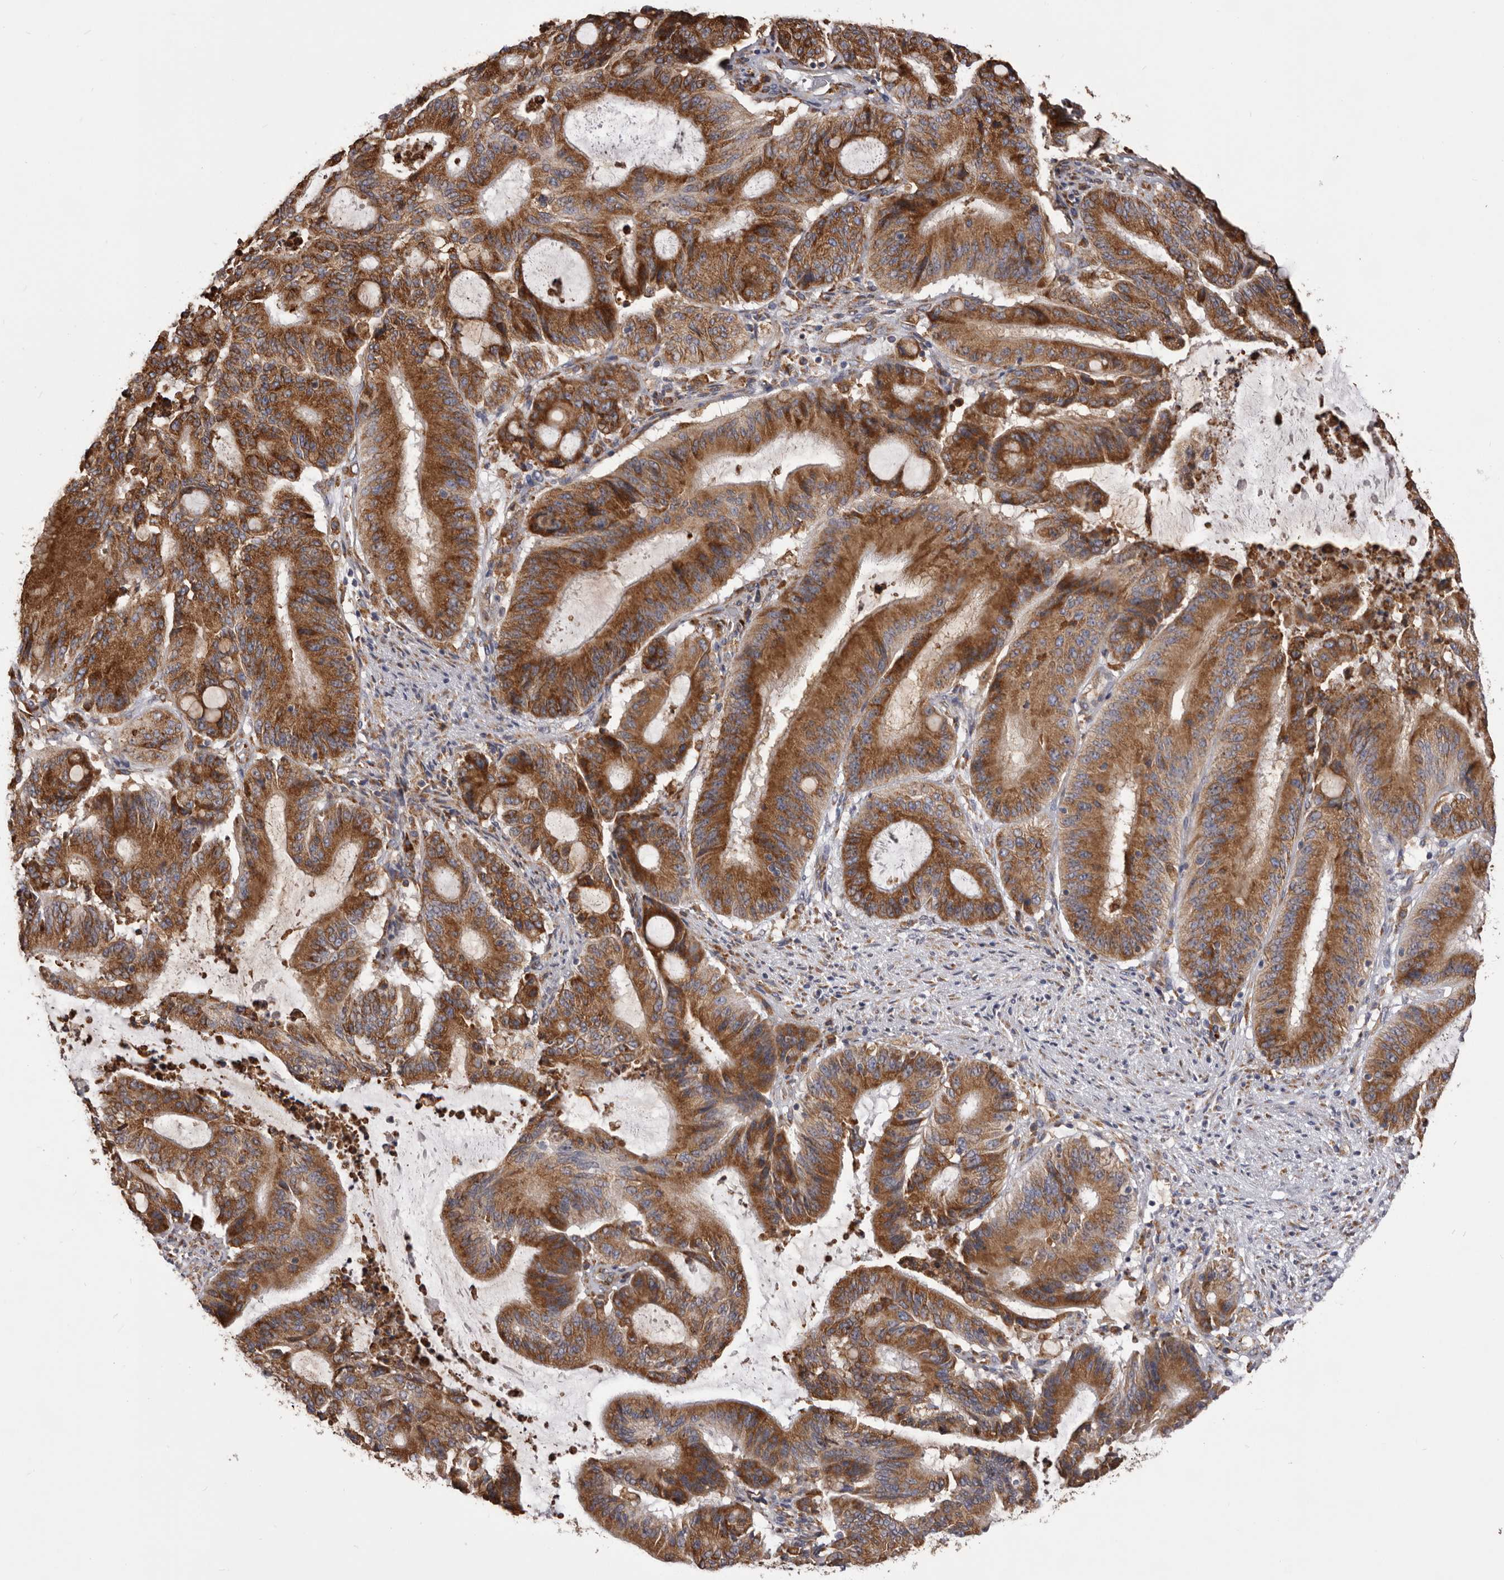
{"staining": {"intensity": "strong", "quantity": ">75%", "location": "cytoplasmic/membranous"}, "tissue": "liver cancer", "cell_type": "Tumor cells", "image_type": "cancer", "snomed": [{"axis": "morphology", "description": "Normal tissue, NOS"}, {"axis": "morphology", "description": "Cholangiocarcinoma"}, {"axis": "topography", "description": "Liver"}, {"axis": "topography", "description": "Peripheral nerve tissue"}], "caption": "A high-resolution image shows immunohistochemistry staining of liver cancer (cholangiocarcinoma), which shows strong cytoplasmic/membranous expression in approximately >75% of tumor cells.", "gene": "QRSL1", "patient": {"sex": "female", "age": 73}}